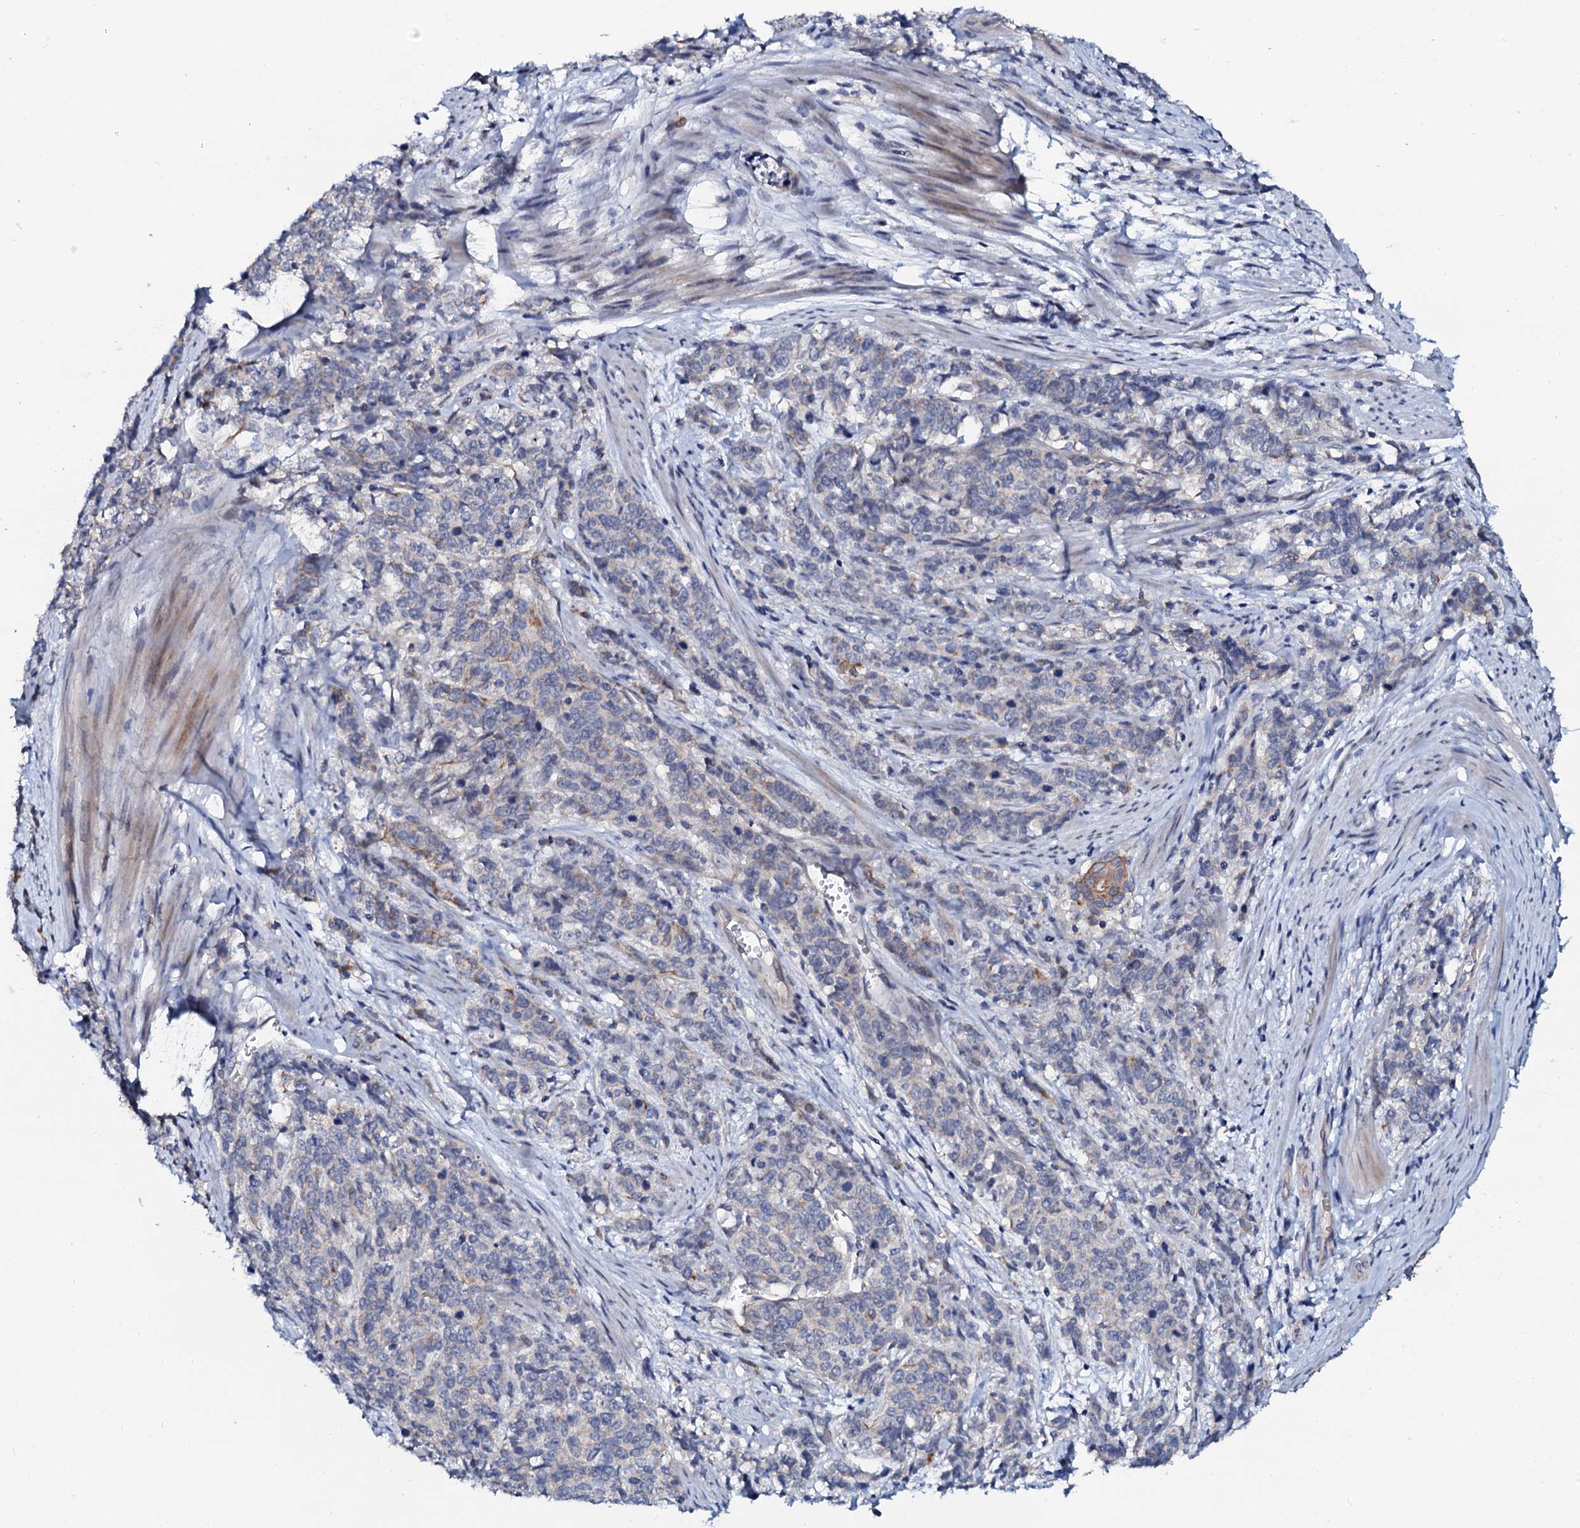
{"staining": {"intensity": "negative", "quantity": "none", "location": "none"}, "tissue": "cervical cancer", "cell_type": "Tumor cells", "image_type": "cancer", "snomed": [{"axis": "morphology", "description": "Squamous cell carcinoma, NOS"}, {"axis": "topography", "description": "Cervix"}], "caption": "Immunohistochemical staining of human cervical squamous cell carcinoma shows no significant staining in tumor cells.", "gene": "C10orf88", "patient": {"sex": "female", "age": 60}}